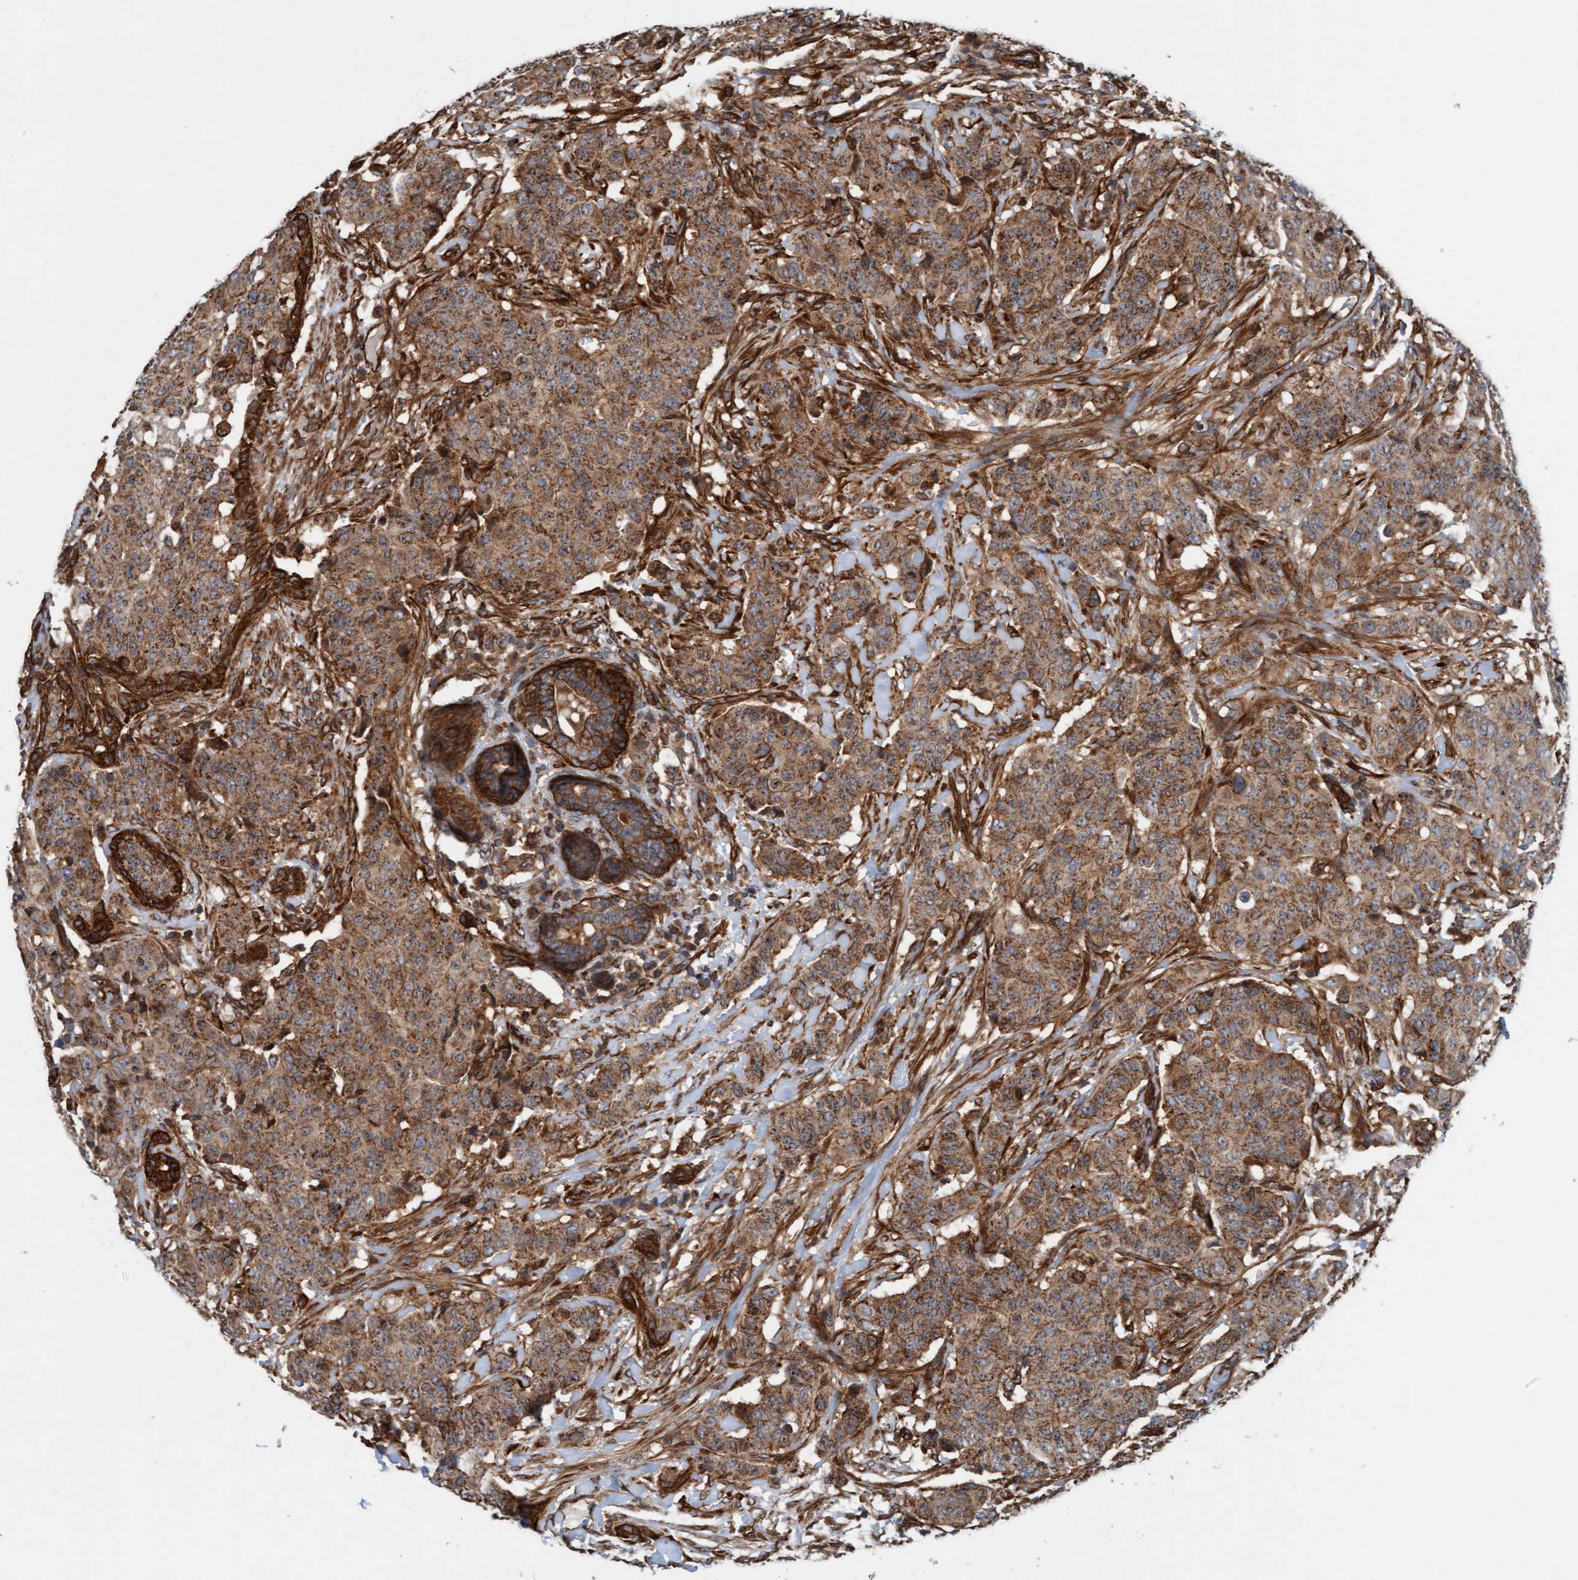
{"staining": {"intensity": "moderate", "quantity": ">75%", "location": "cytoplasmic/membranous"}, "tissue": "breast cancer", "cell_type": "Tumor cells", "image_type": "cancer", "snomed": [{"axis": "morphology", "description": "Normal tissue, NOS"}, {"axis": "morphology", "description": "Duct carcinoma"}, {"axis": "topography", "description": "Breast"}], "caption": "There is medium levels of moderate cytoplasmic/membranous staining in tumor cells of breast cancer (intraductal carcinoma), as demonstrated by immunohistochemical staining (brown color).", "gene": "ERAL1", "patient": {"sex": "female", "age": 40}}